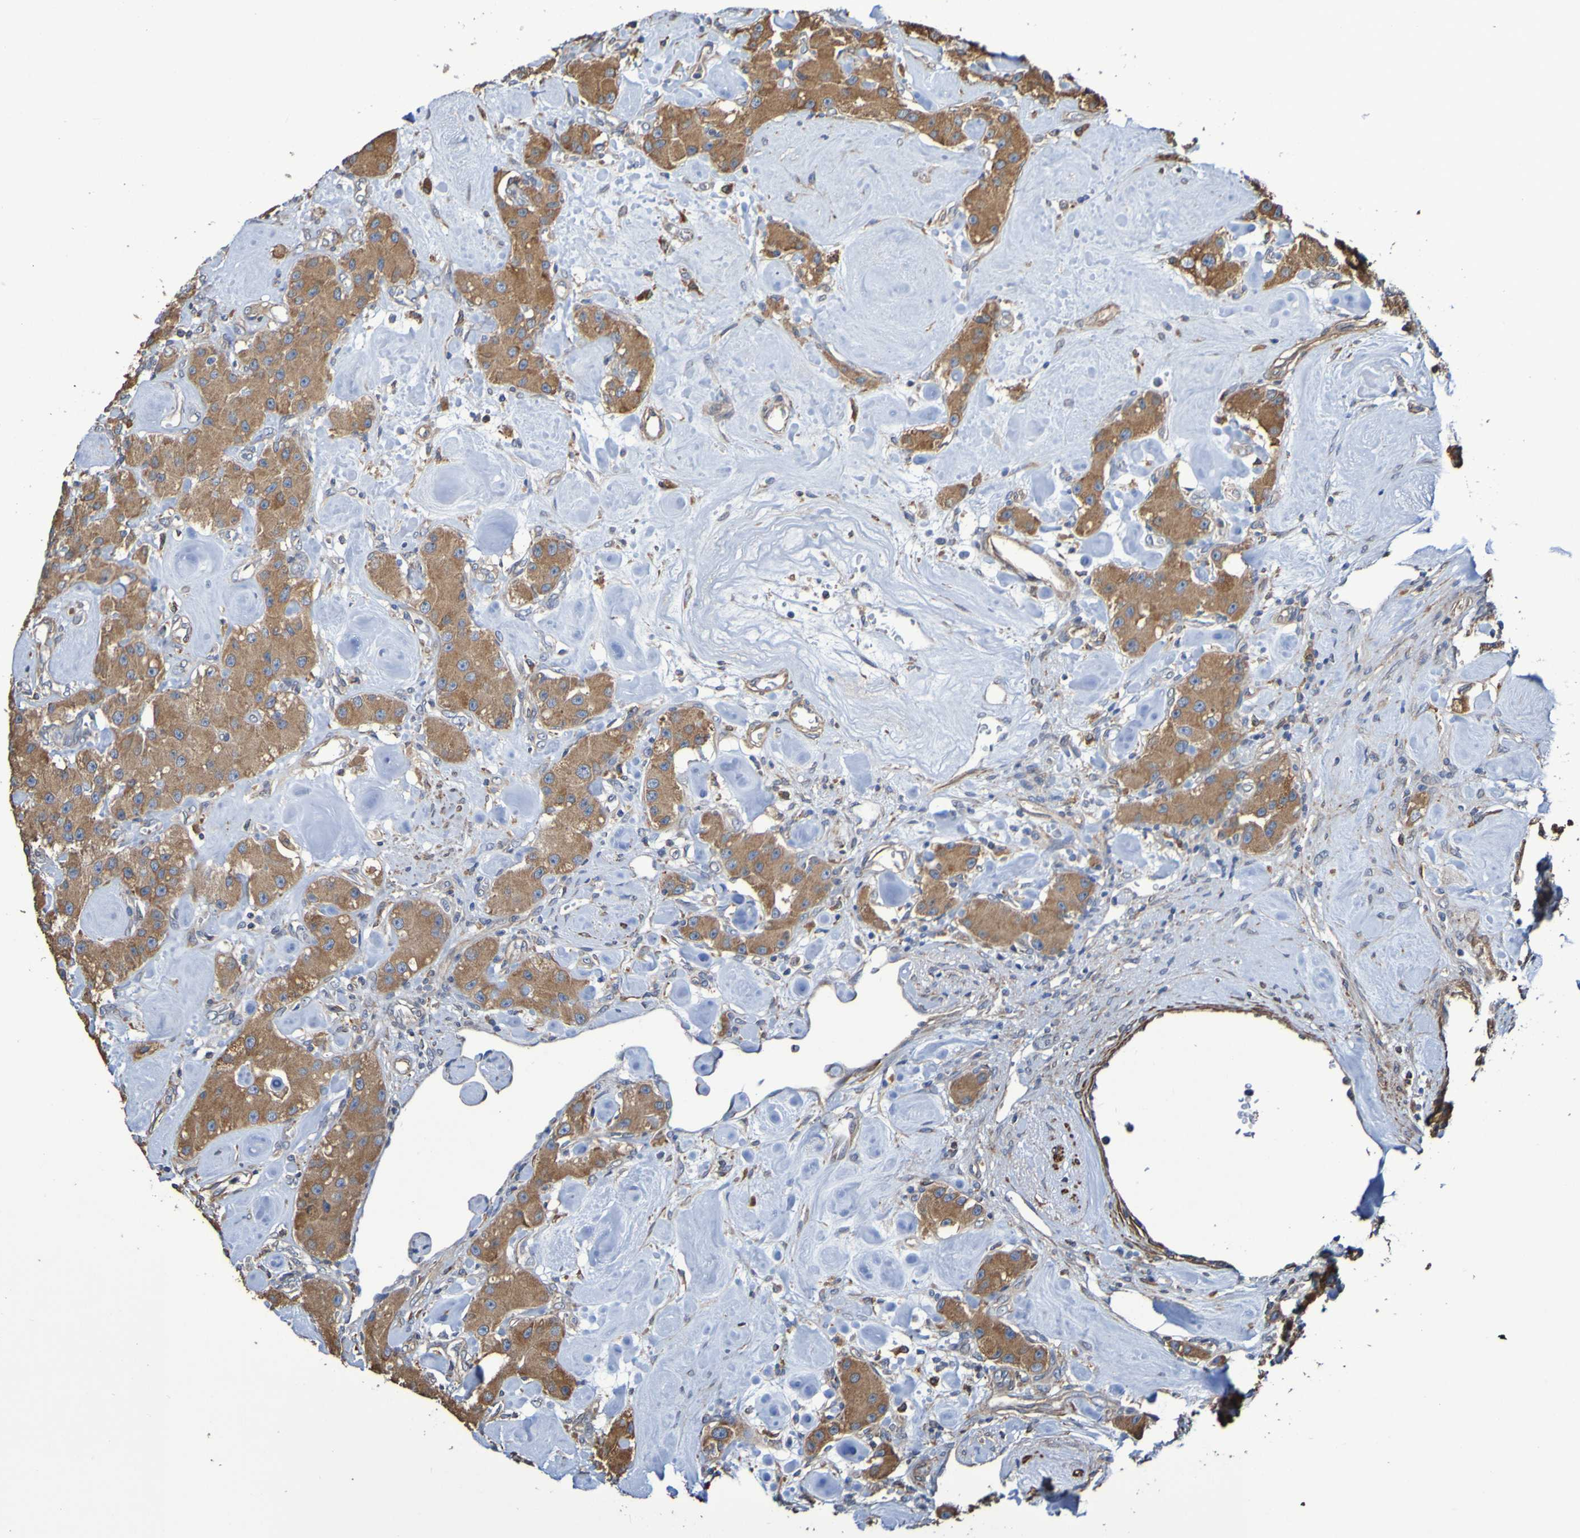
{"staining": {"intensity": "moderate", "quantity": ">75%", "location": "cytoplasmic/membranous"}, "tissue": "carcinoid", "cell_type": "Tumor cells", "image_type": "cancer", "snomed": [{"axis": "morphology", "description": "Carcinoid, malignant, NOS"}, {"axis": "topography", "description": "Pancreas"}], "caption": "A brown stain shows moderate cytoplasmic/membranous positivity of a protein in carcinoid tumor cells.", "gene": "RAB11A", "patient": {"sex": "male", "age": 41}}